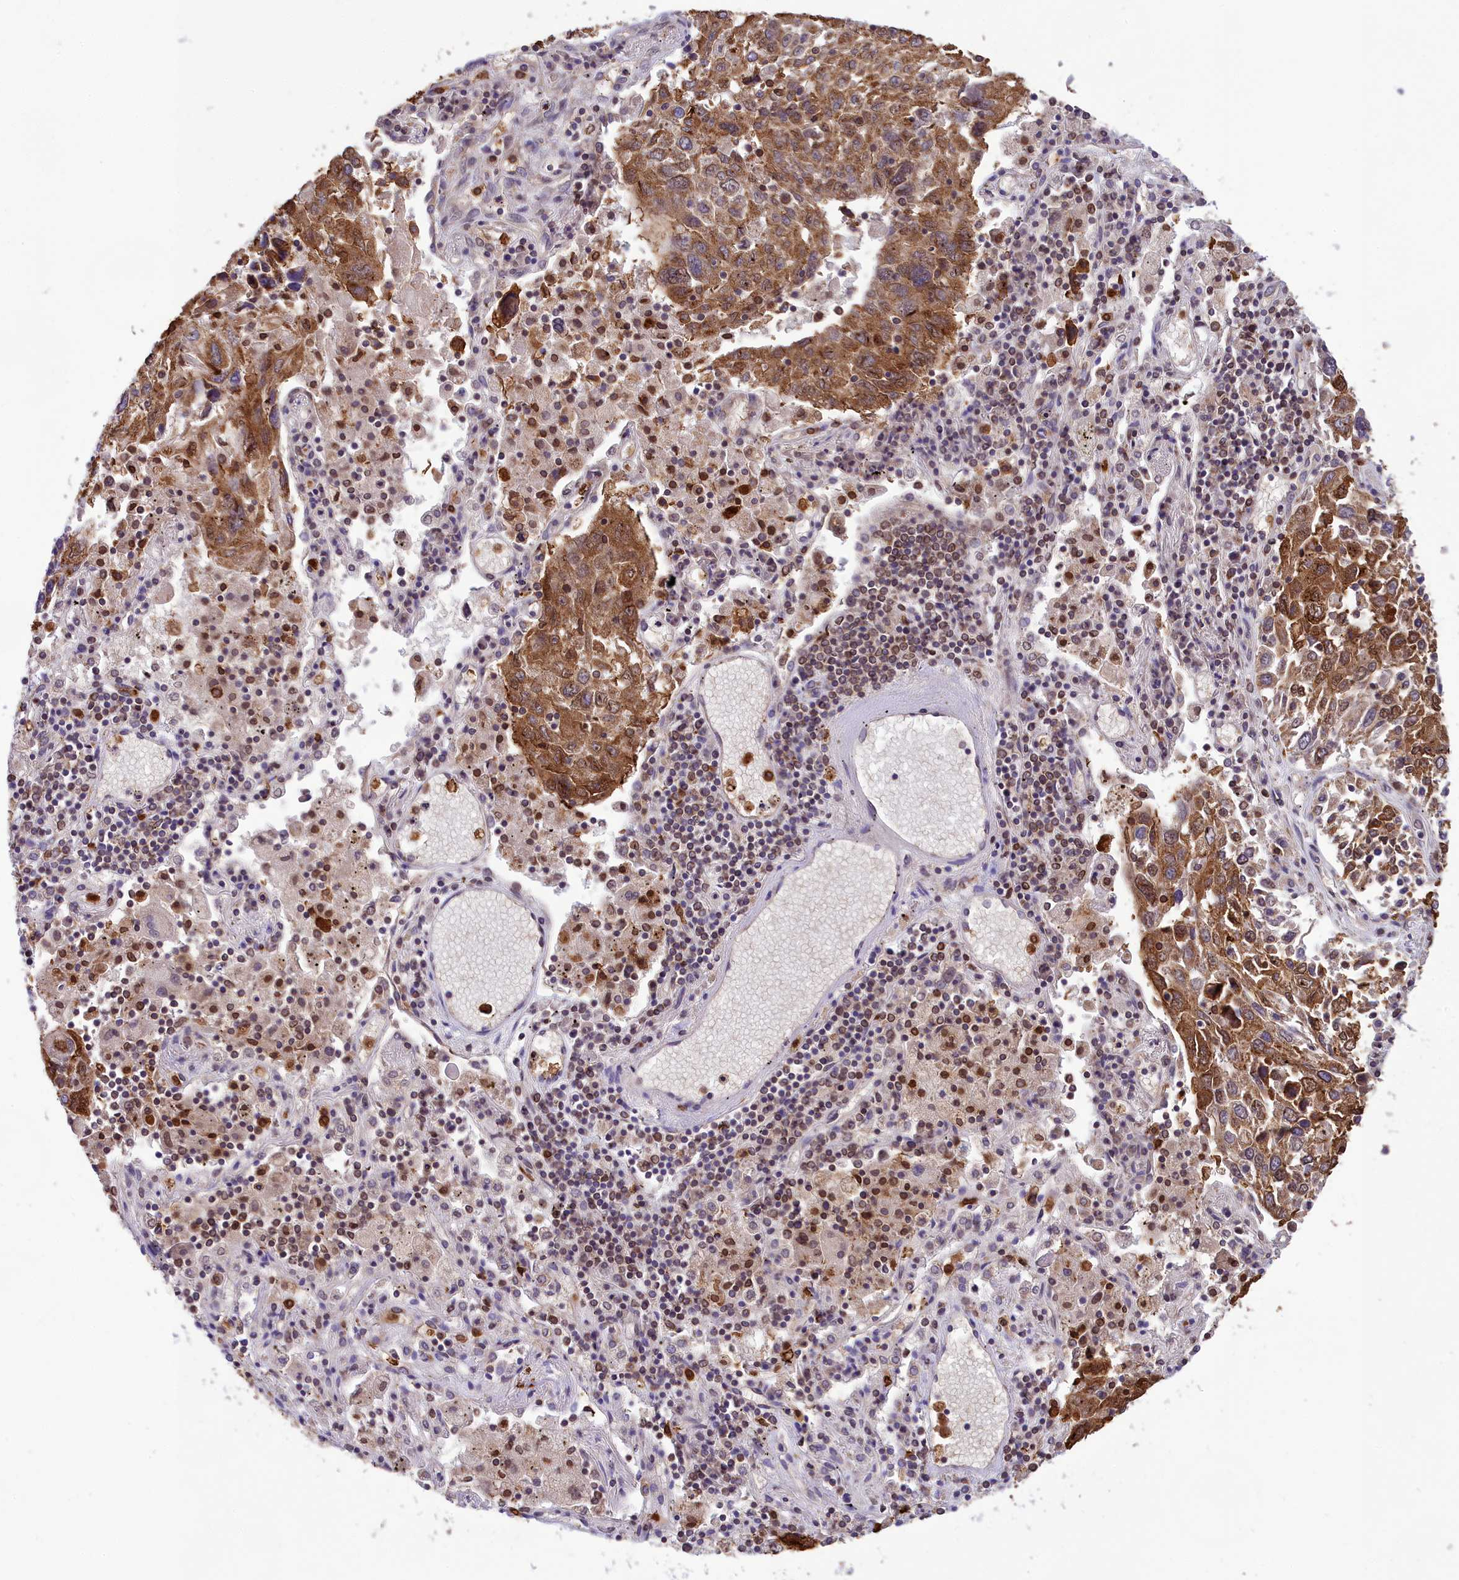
{"staining": {"intensity": "moderate", "quantity": ">75%", "location": "cytoplasmic/membranous"}, "tissue": "lung cancer", "cell_type": "Tumor cells", "image_type": "cancer", "snomed": [{"axis": "morphology", "description": "Squamous cell carcinoma, NOS"}, {"axis": "topography", "description": "Lung"}], "caption": "Lung cancer (squamous cell carcinoma) was stained to show a protein in brown. There is medium levels of moderate cytoplasmic/membranous positivity in approximately >75% of tumor cells.", "gene": "PKHD1L1", "patient": {"sex": "male", "age": 65}}